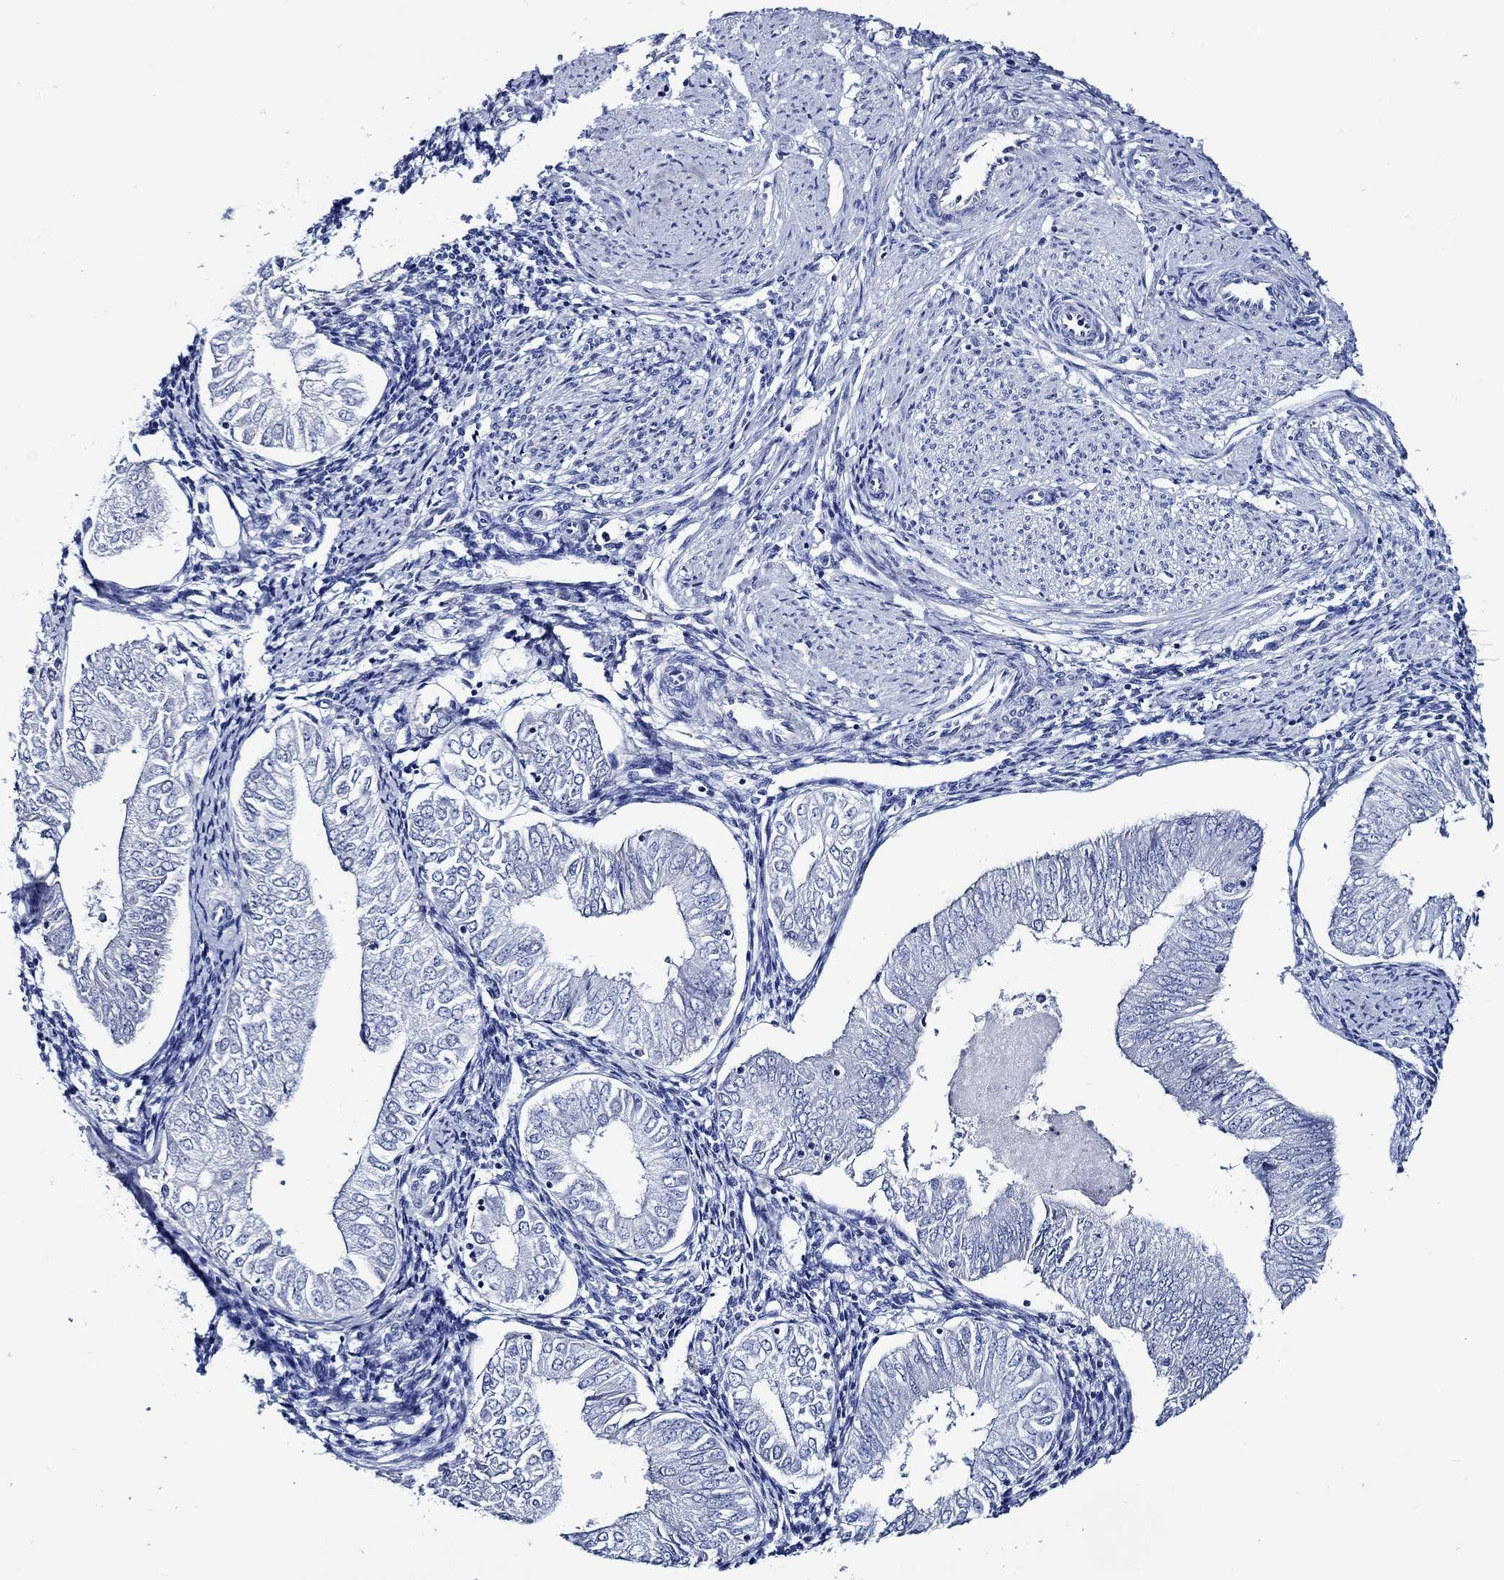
{"staining": {"intensity": "negative", "quantity": "none", "location": "none"}, "tissue": "endometrial cancer", "cell_type": "Tumor cells", "image_type": "cancer", "snomed": [{"axis": "morphology", "description": "Adenocarcinoma, NOS"}, {"axis": "topography", "description": "Endometrium"}], "caption": "There is no significant expression in tumor cells of endometrial adenocarcinoma. (Immunohistochemistry, brightfield microscopy, high magnification).", "gene": "SKOR1", "patient": {"sex": "female", "age": 53}}